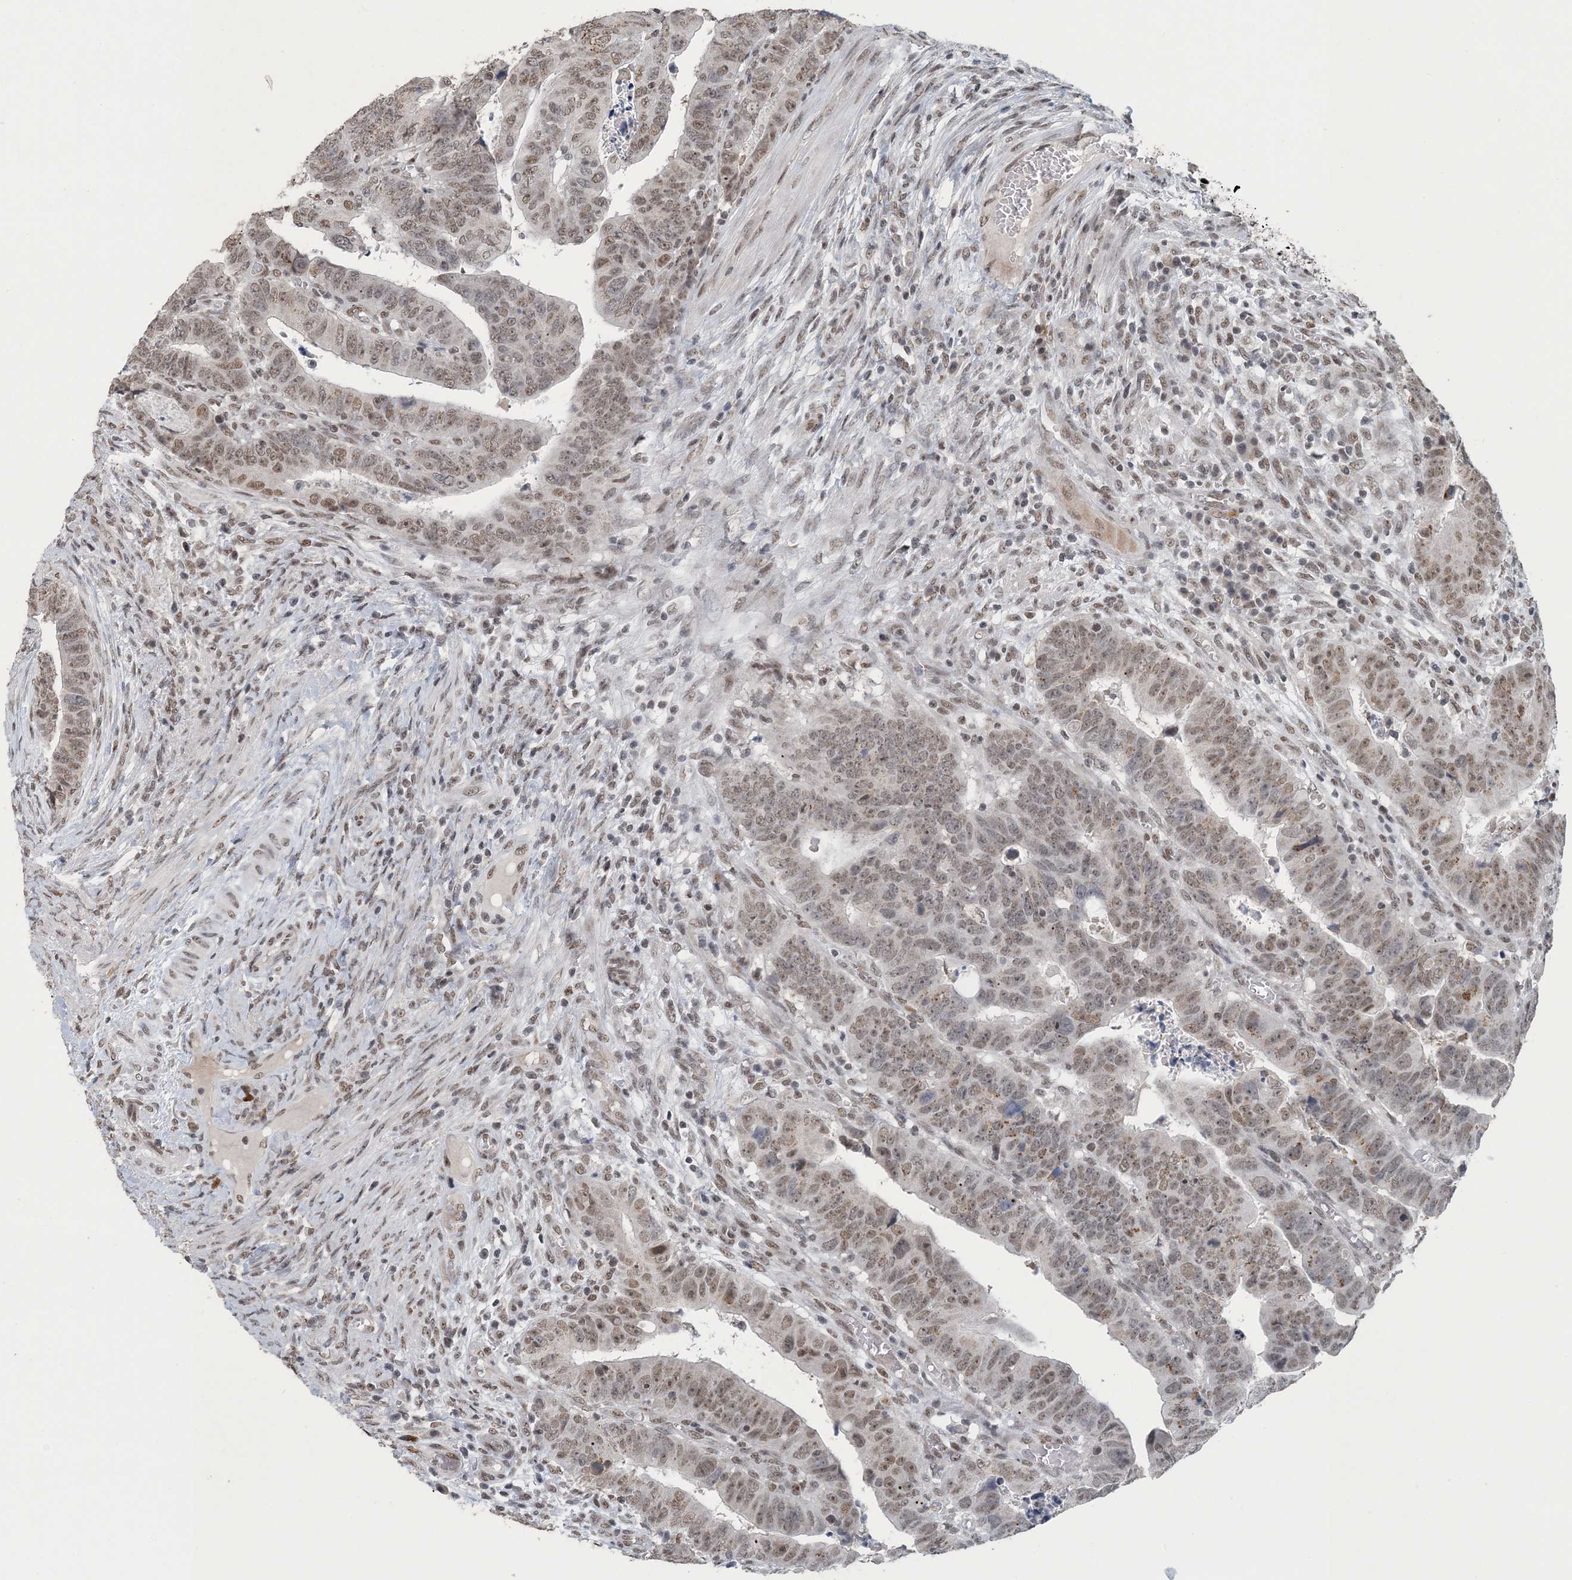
{"staining": {"intensity": "moderate", "quantity": ">75%", "location": "nuclear"}, "tissue": "colorectal cancer", "cell_type": "Tumor cells", "image_type": "cancer", "snomed": [{"axis": "morphology", "description": "Normal tissue, NOS"}, {"axis": "morphology", "description": "Adenocarcinoma, NOS"}, {"axis": "topography", "description": "Rectum"}], "caption": "Colorectal cancer (adenocarcinoma) stained with DAB immunohistochemistry reveals medium levels of moderate nuclear staining in approximately >75% of tumor cells. The staining was performed using DAB (3,3'-diaminobenzidine), with brown indicating positive protein expression. Nuclei are stained blue with hematoxylin.", "gene": "MBD2", "patient": {"sex": "female", "age": 65}}